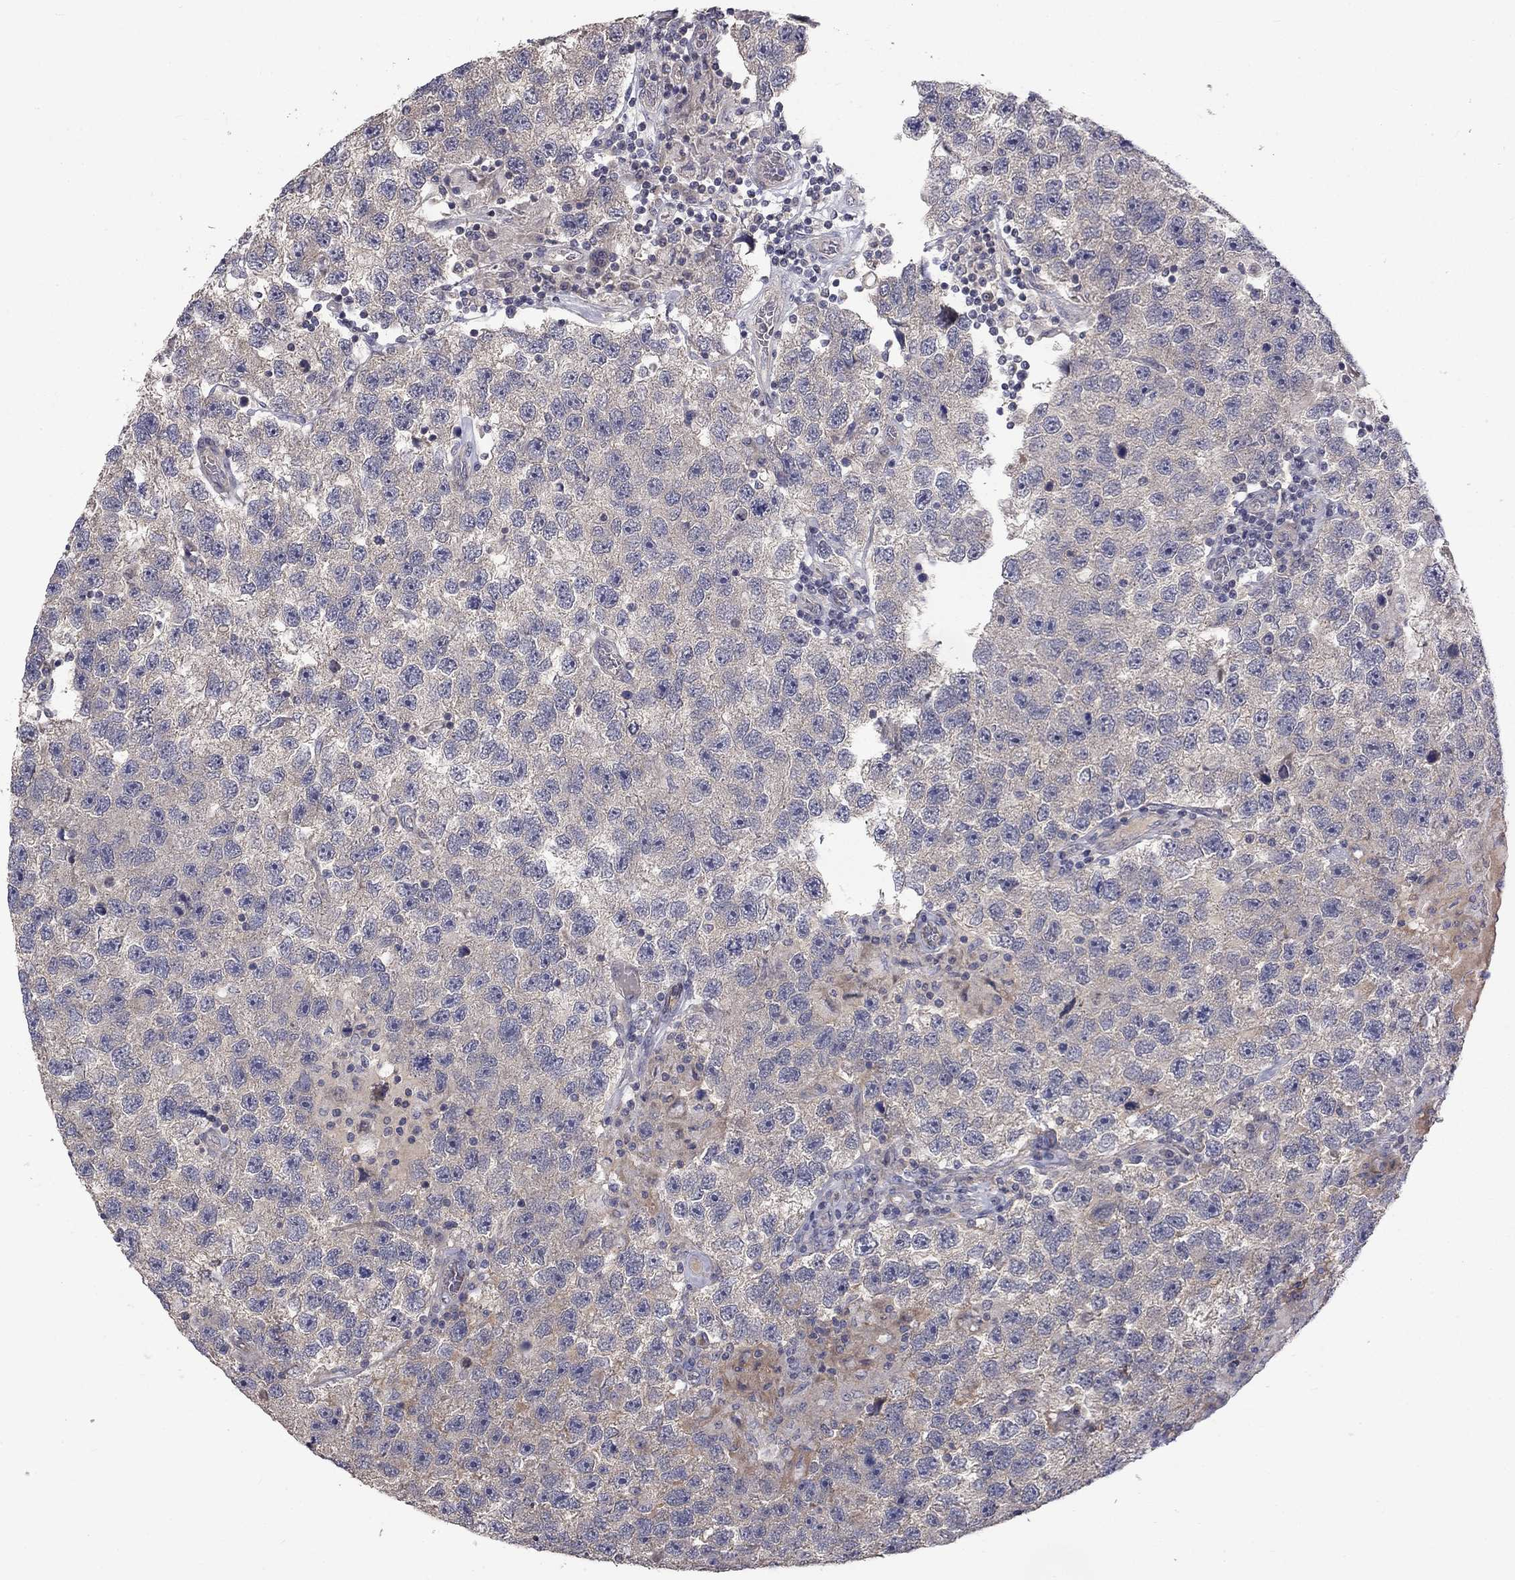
{"staining": {"intensity": "negative", "quantity": "none", "location": "none"}, "tissue": "testis cancer", "cell_type": "Tumor cells", "image_type": "cancer", "snomed": [{"axis": "morphology", "description": "Seminoma, NOS"}, {"axis": "topography", "description": "Testis"}], "caption": "Photomicrograph shows no significant protein positivity in tumor cells of testis cancer (seminoma).", "gene": "SLC39A14", "patient": {"sex": "male", "age": 26}}